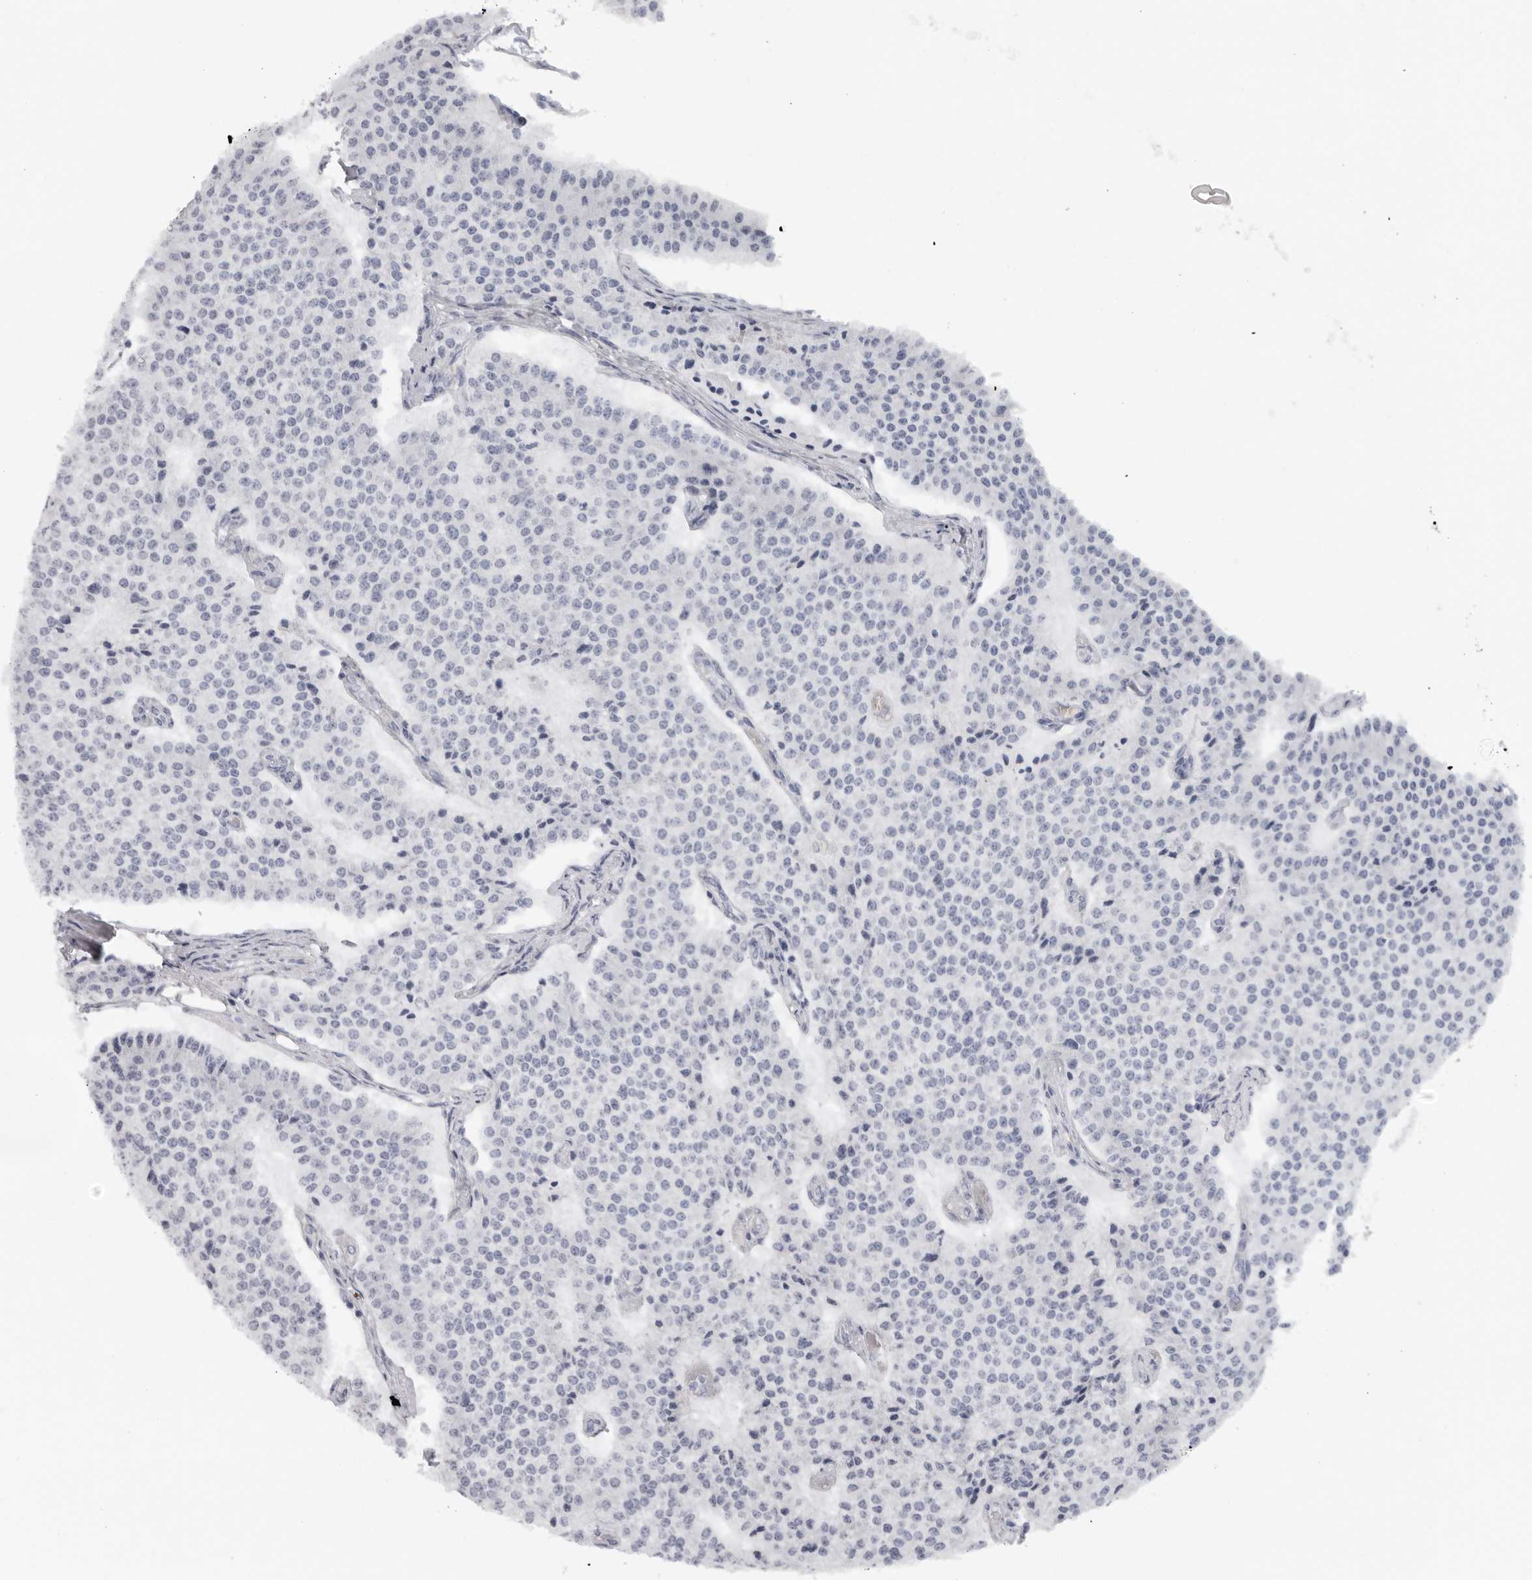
{"staining": {"intensity": "negative", "quantity": "none", "location": "none"}, "tissue": "carcinoid", "cell_type": "Tumor cells", "image_type": "cancer", "snomed": [{"axis": "morphology", "description": "Carcinoid, malignant, NOS"}, {"axis": "topography", "description": "Colon"}], "caption": "Tumor cells show no significant positivity in carcinoid.", "gene": "EPB41", "patient": {"sex": "female", "age": 52}}